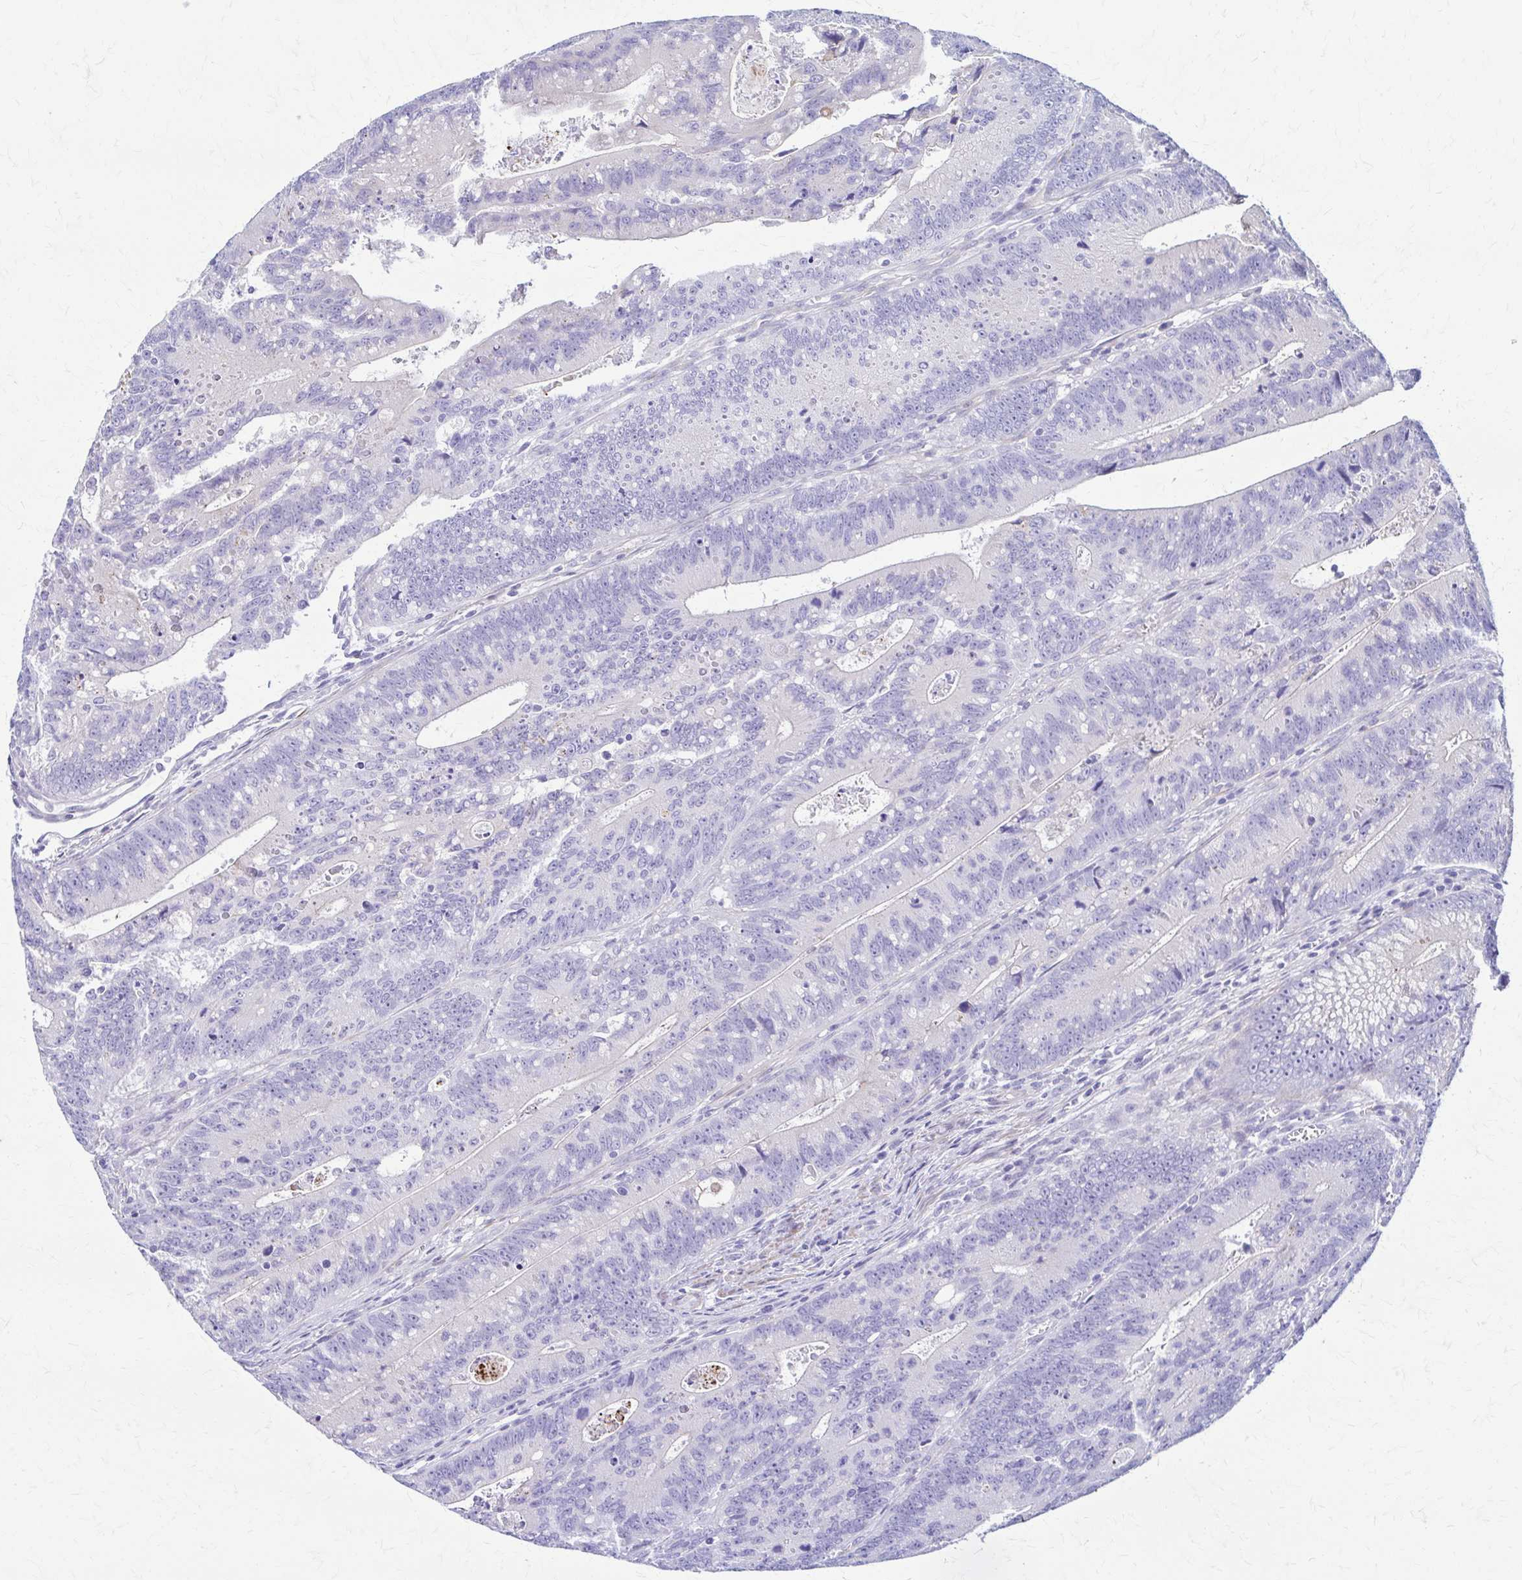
{"staining": {"intensity": "negative", "quantity": "none", "location": "none"}, "tissue": "colorectal cancer", "cell_type": "Tumor cells", "image_type": "cancer", "snomed": [{"axis": "morphology", "description": "Adenocarcinoma, NOS"}, {"axis": "topography", "description": "Rectum"}], "caption": "Tumor cells show no significant positivity in adenocarcinoma (colorectal).", "gene": "DSP", "patient": {"sex": "female", "age": 81}}